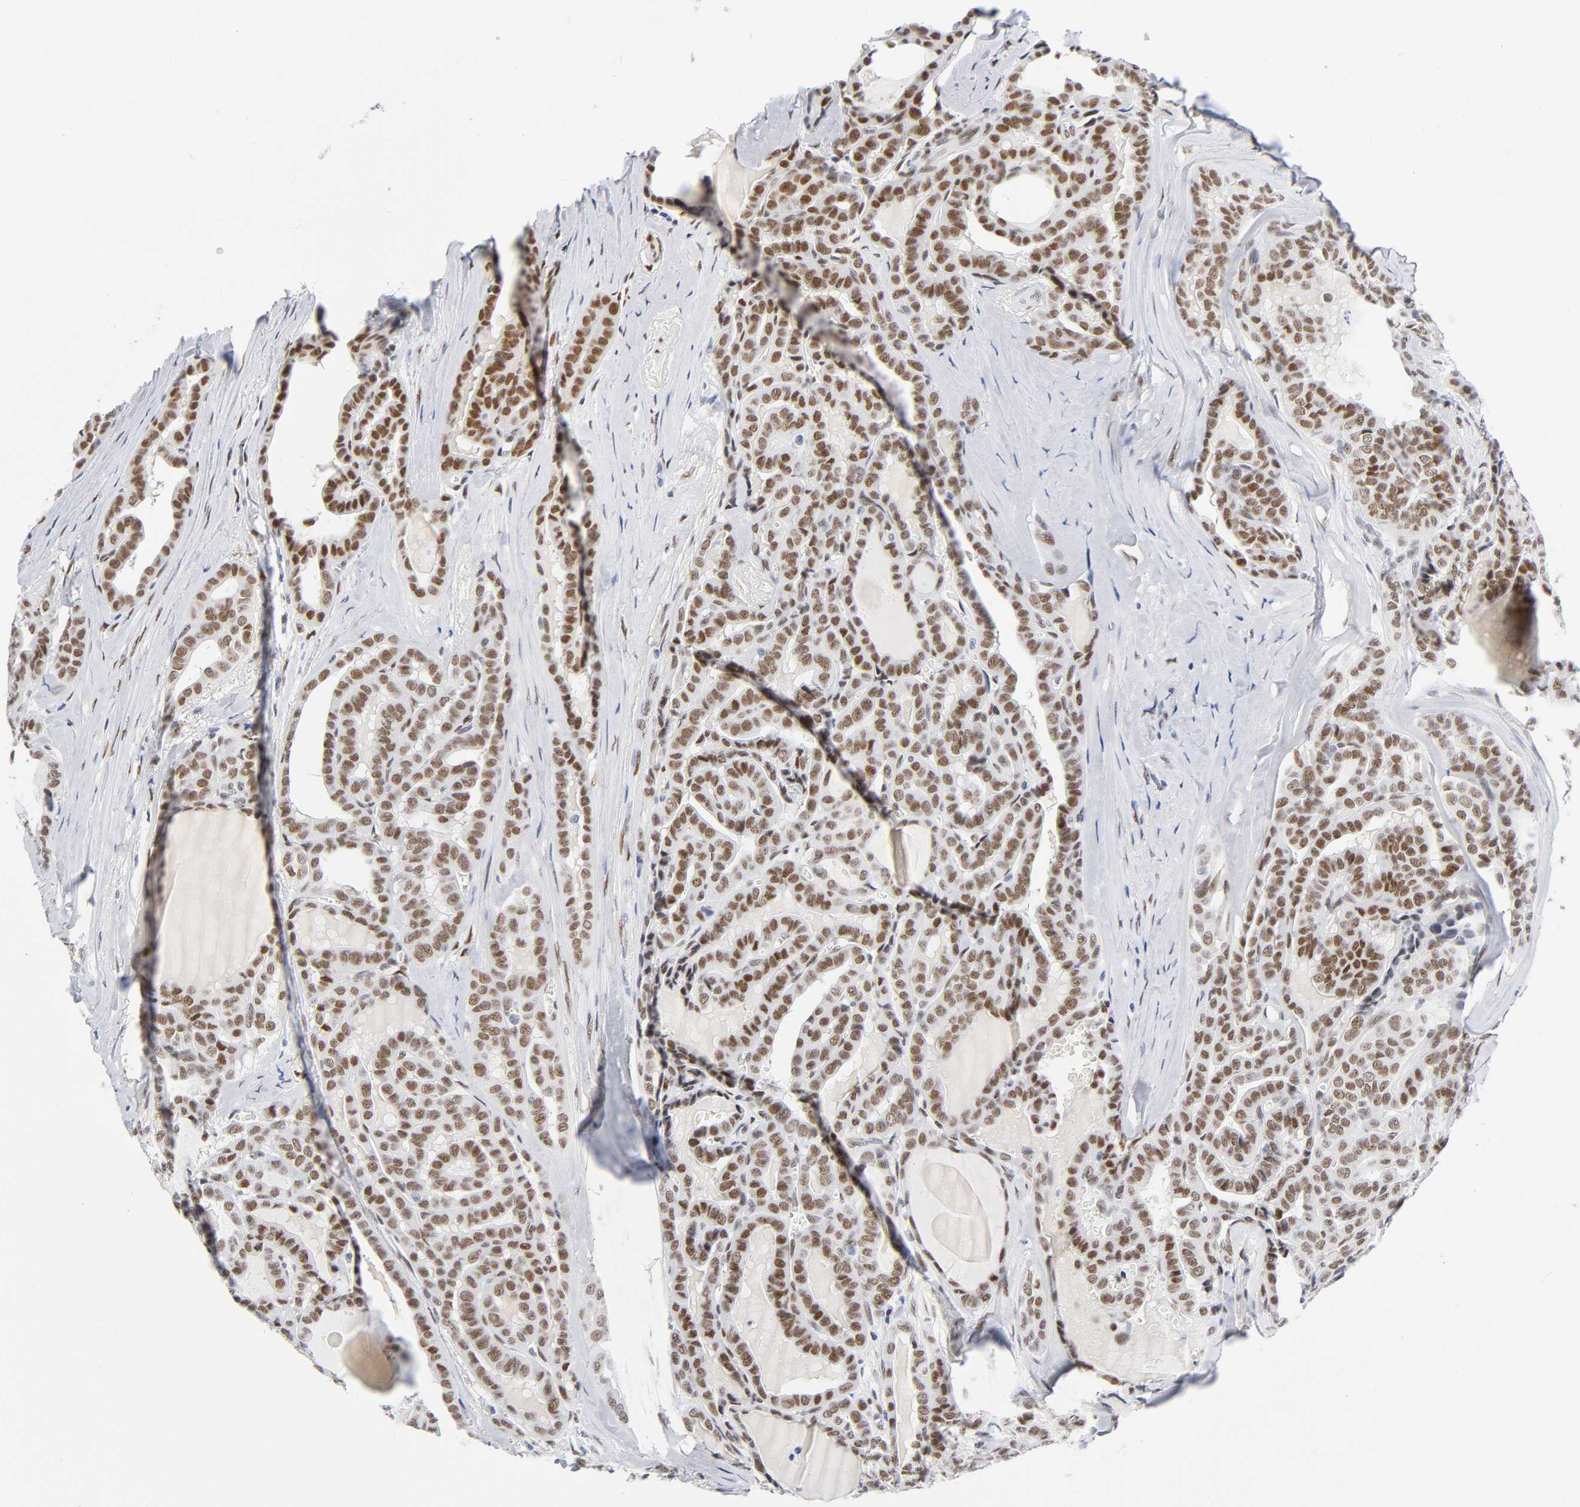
{"staining": {"intensity": "moderate", "quantity": ">75%", "location": "nuclear"}, "tissue": "thyroid cancer", "cell_type": "Tumor cells", "image_type": "cancer", "snomed": [{"axis": "morphology", "description": "Carcinoma, NOS"}, {"axis": "topography", "description": "Thyroid gland"}], "caption": "A brown stain labels moderate nuclear positivity of a protein in human thyroid cancer tumor cells.", "gene": "NFIC", "patient": {"sex": "female", "age": 91}}